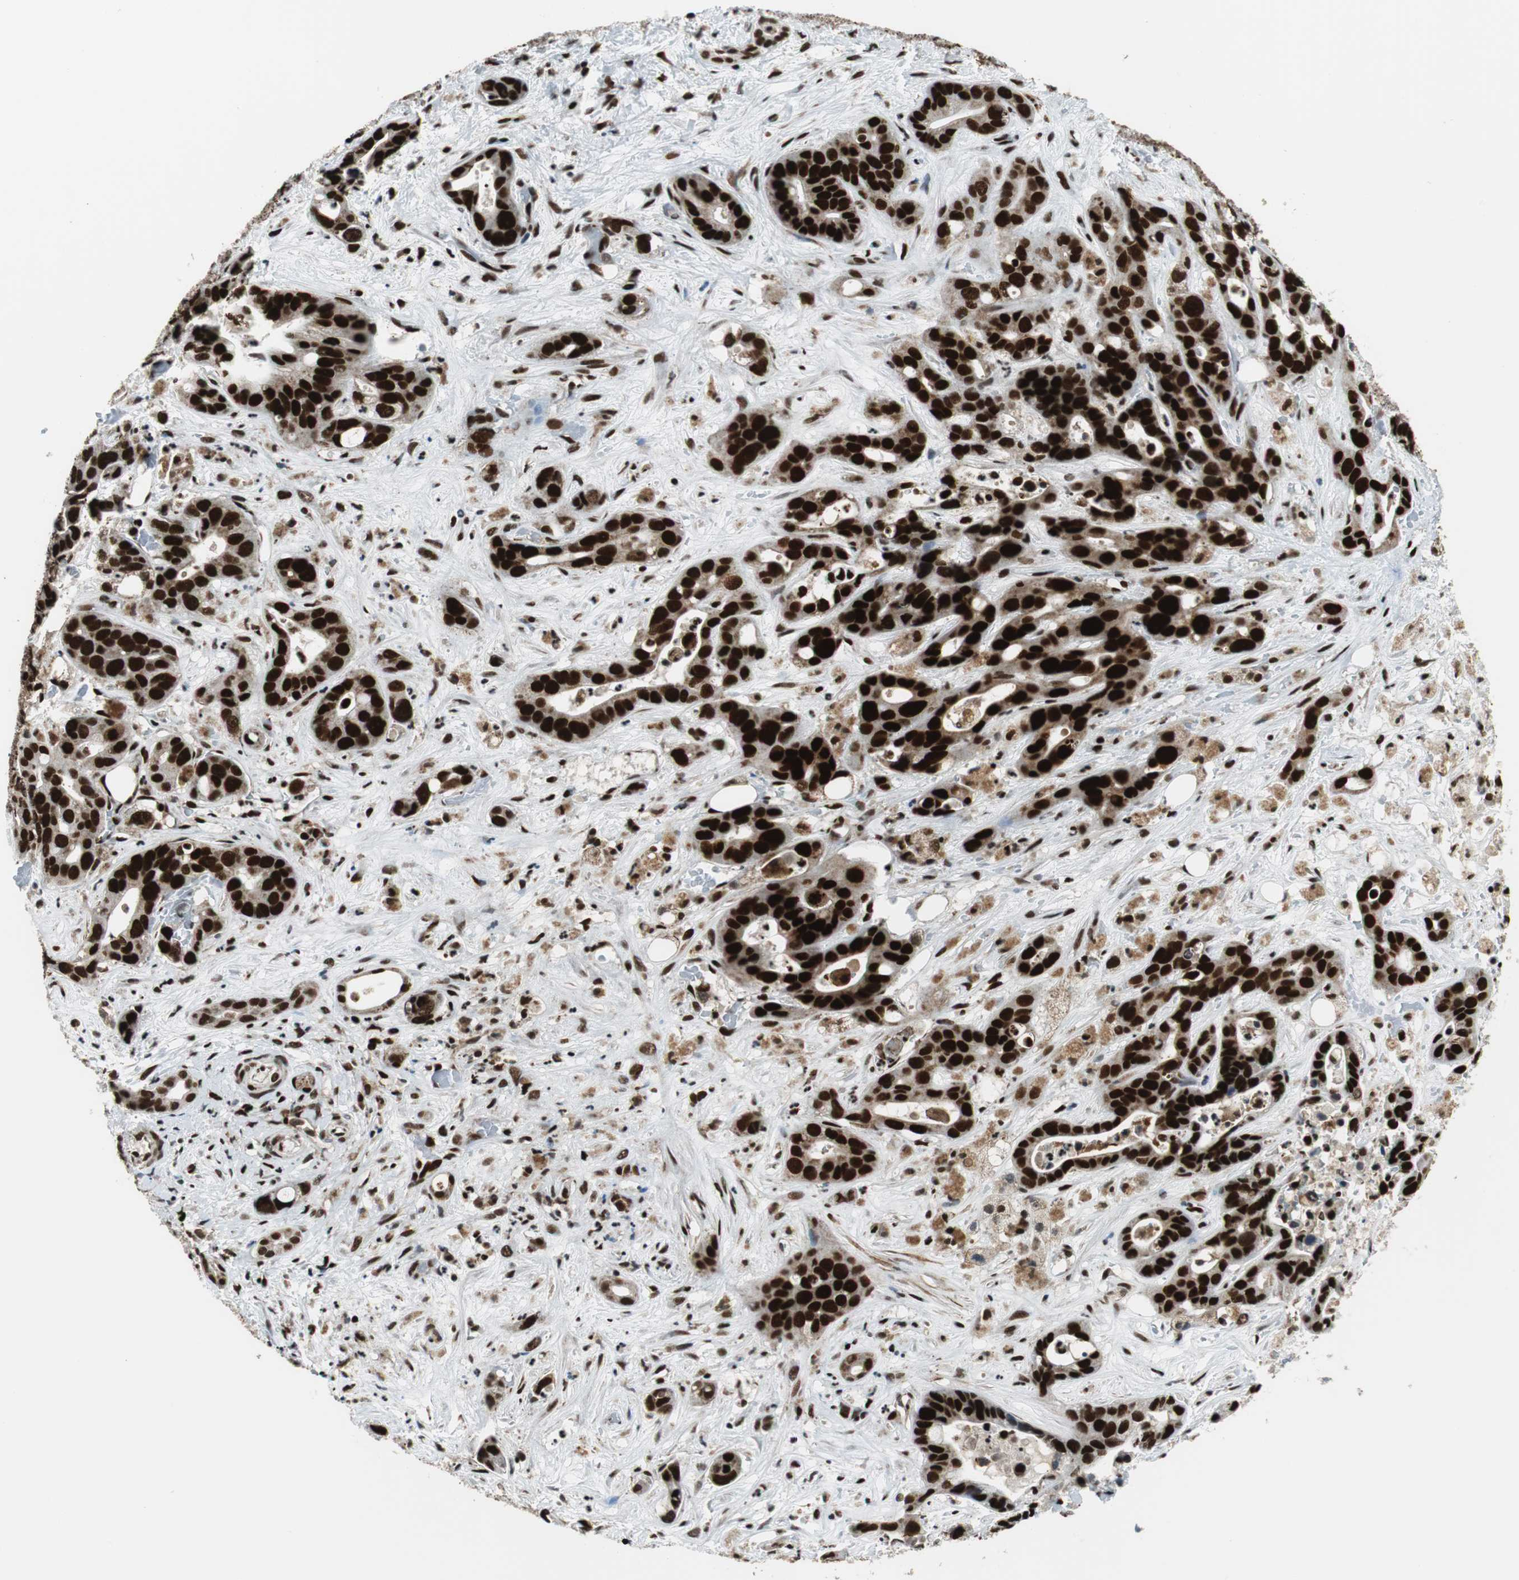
{"staining": {"intensity": "strong", "quantity": ">75%", "location": "nuclear"}, "tissue": "liver cancer", "cell_type": "Tumor cells", "image_type": "cancer", "snomed": [{"axis": "morphology", "description": "Cholangiocarcinoma"}, {"axis": "topography", "description": "Liver"}], "caption": "This is a histology image of immunohistochemistry (IHC) staining of cholangiocarcinoma (liver), which shows strong staining in the nuclear of tumor cells.", "gene": "HDAC1", "patient": {"sex": "female", "age": 65}}